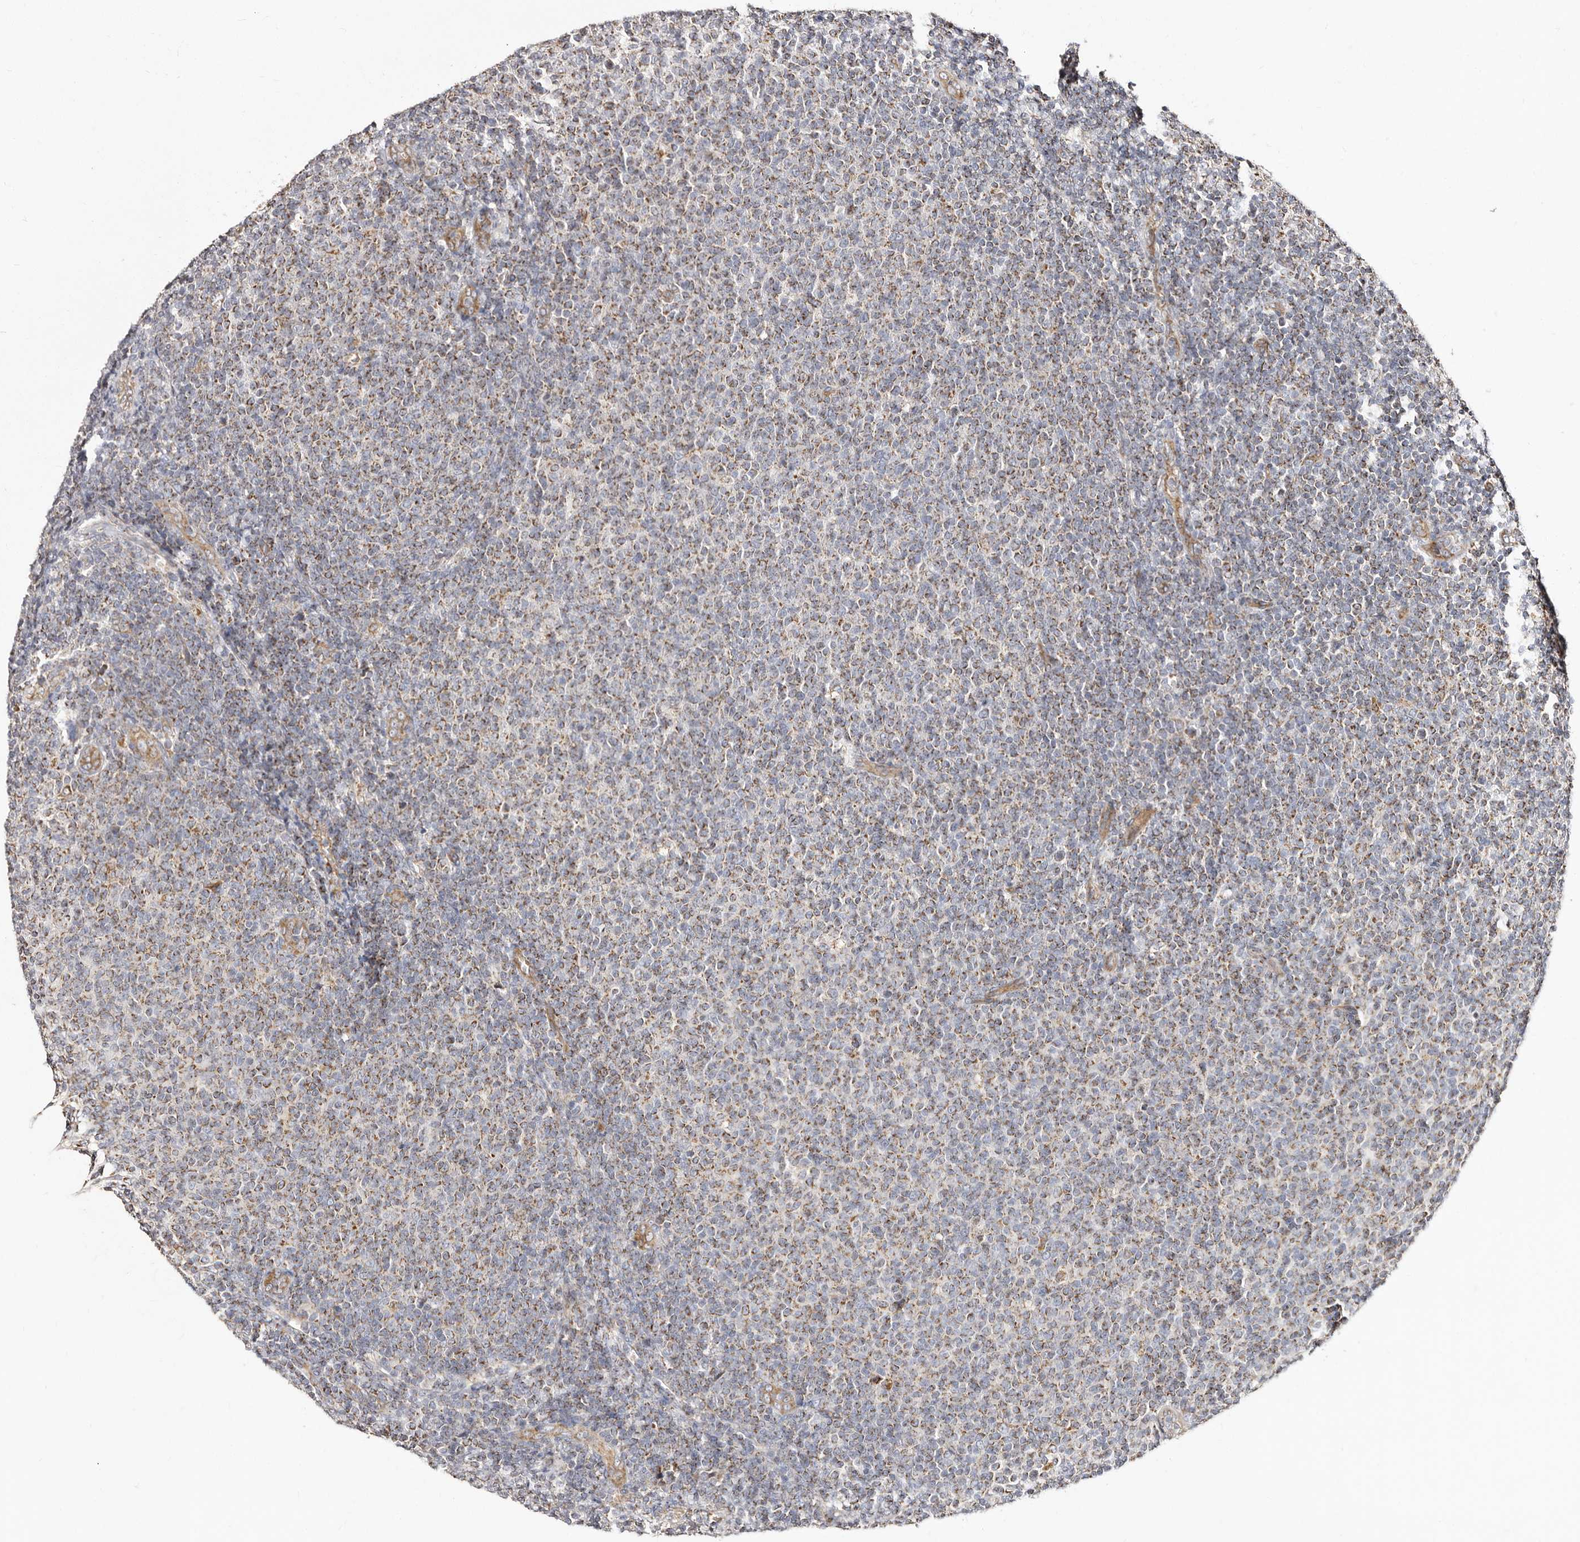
{"staining": {"intensity": "weak", "quantity": ">75%", "location": "cytoplasmic/membranous"}, "tissue": "lymphoma", "cell_type": "Tumor cells", "image_type": "cancer", "snomed": [{"axis": "morphology", "description": "Malignant lymphoma, non-Hodgkin's type, Low grade"}, {"axis": "topography", "description": "Lymph node"}], "caption": "Tumor cells demonstrate low levels of weak cytoplasmic/membranous staining in about >75% of cells in lymphoma. The staining was performed using DAB to visualize the protein expression in brown, while the nuclei were stained in blue with hematoxylin (Magnification: 20x).", "gene": "BAIAP2L1", "patient": {"sex": "male", "age": 66}}